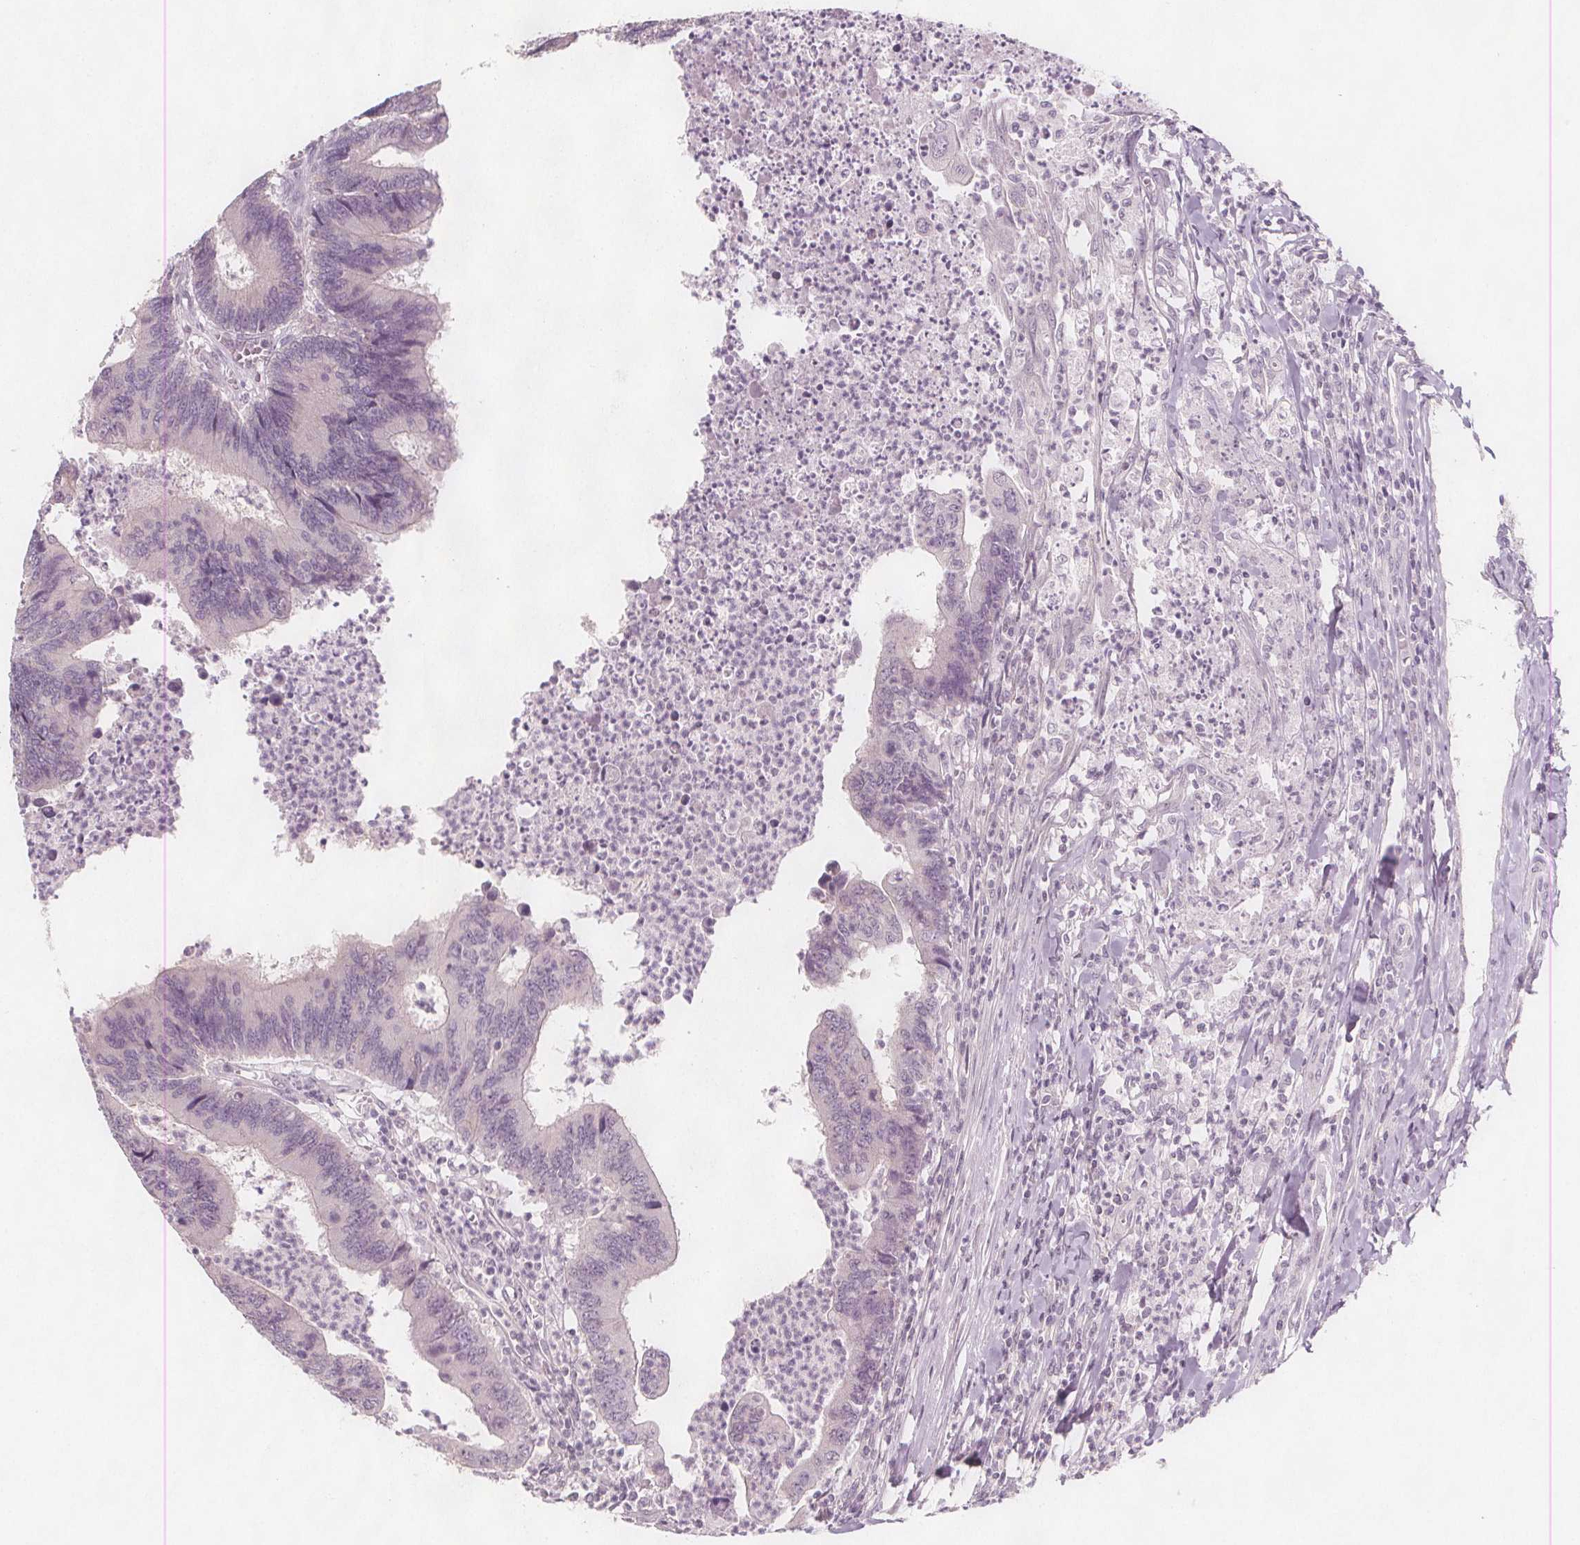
{"staining": {"intensity": "negative", "quantity": "none", "location": "none"}, "tissue": "colorectal cancer", "cell_type": "Tumor cells", "image_type": "cancer", "snomed": [{"axis": "morphology", "description": "Adenocarcinoma, NOS"}, {"axis": "topography", "description": "Colon"}], "caption": "IHC histopathology image of neoplastic tissue: colorectal adenocarcinoma stained with DAB (3,3'-diaminobenzidine) demonstrates no significant protein staining in tumor cells. The staining is performed using DAB (3,3'-diaminobenzidine) brown chromogen with nuclei counter-stained in using hematoxylin.", "gene": "C1orf167", "patient": {"sex": "female", "age": 67}}